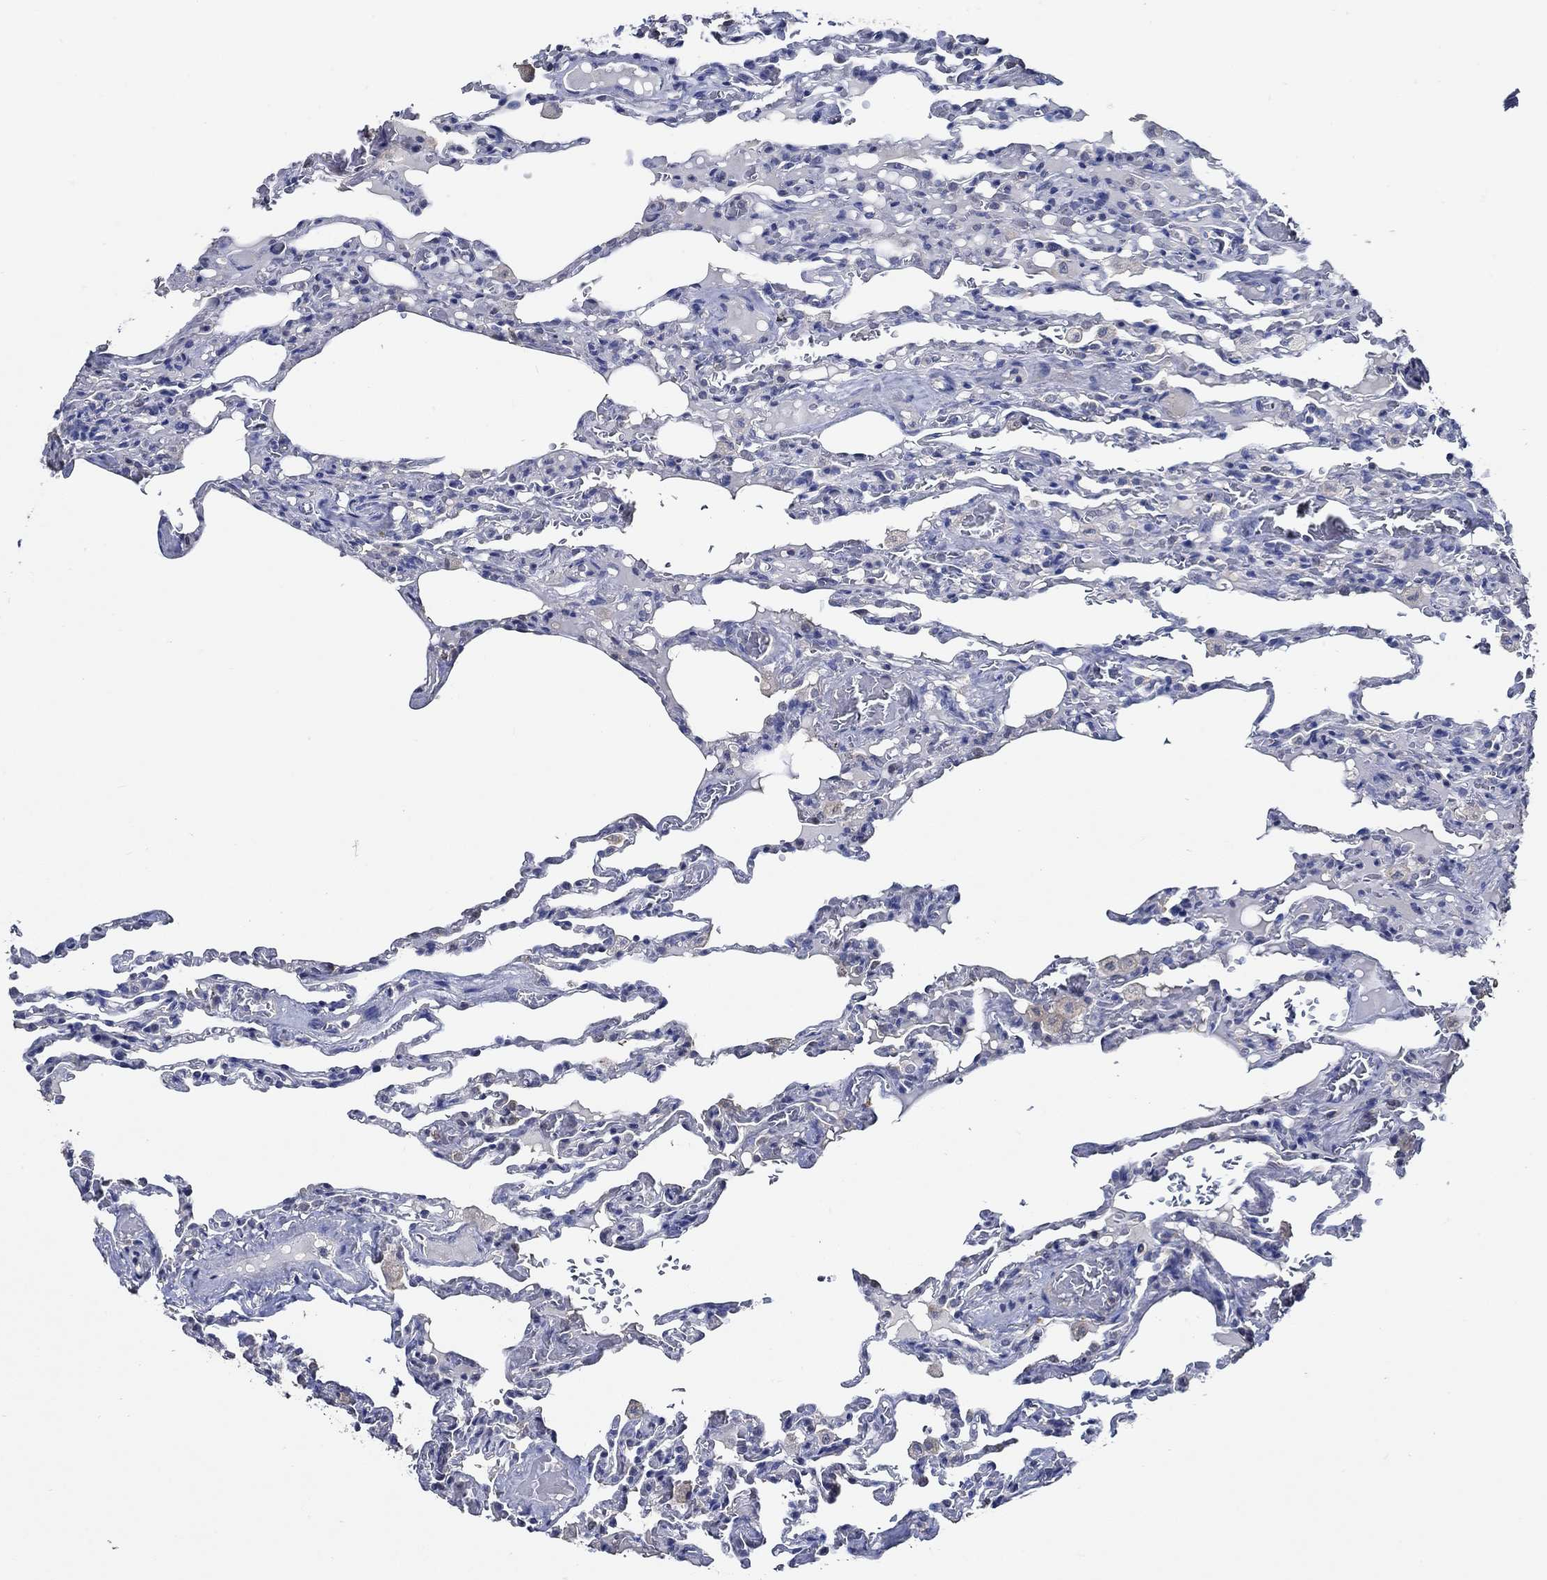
{"staining": {"intensity": "negative", "quantity": "none", "location": "none"}, "tissue": "lung", "cell_type": "Alveolar cells", "image_type": "normal", "snomed": [{"axis": "morphology", "description": "Normal tissue, NOS"}, {"axis": "topography", "description": "Lung"}], "caption": "DAB immunohistochemical staining of unremarkable human lung reveals no significant staining in alveolar cells.", "gene": "DOCK3", "patient": {"sex": "female", "age": 43}}